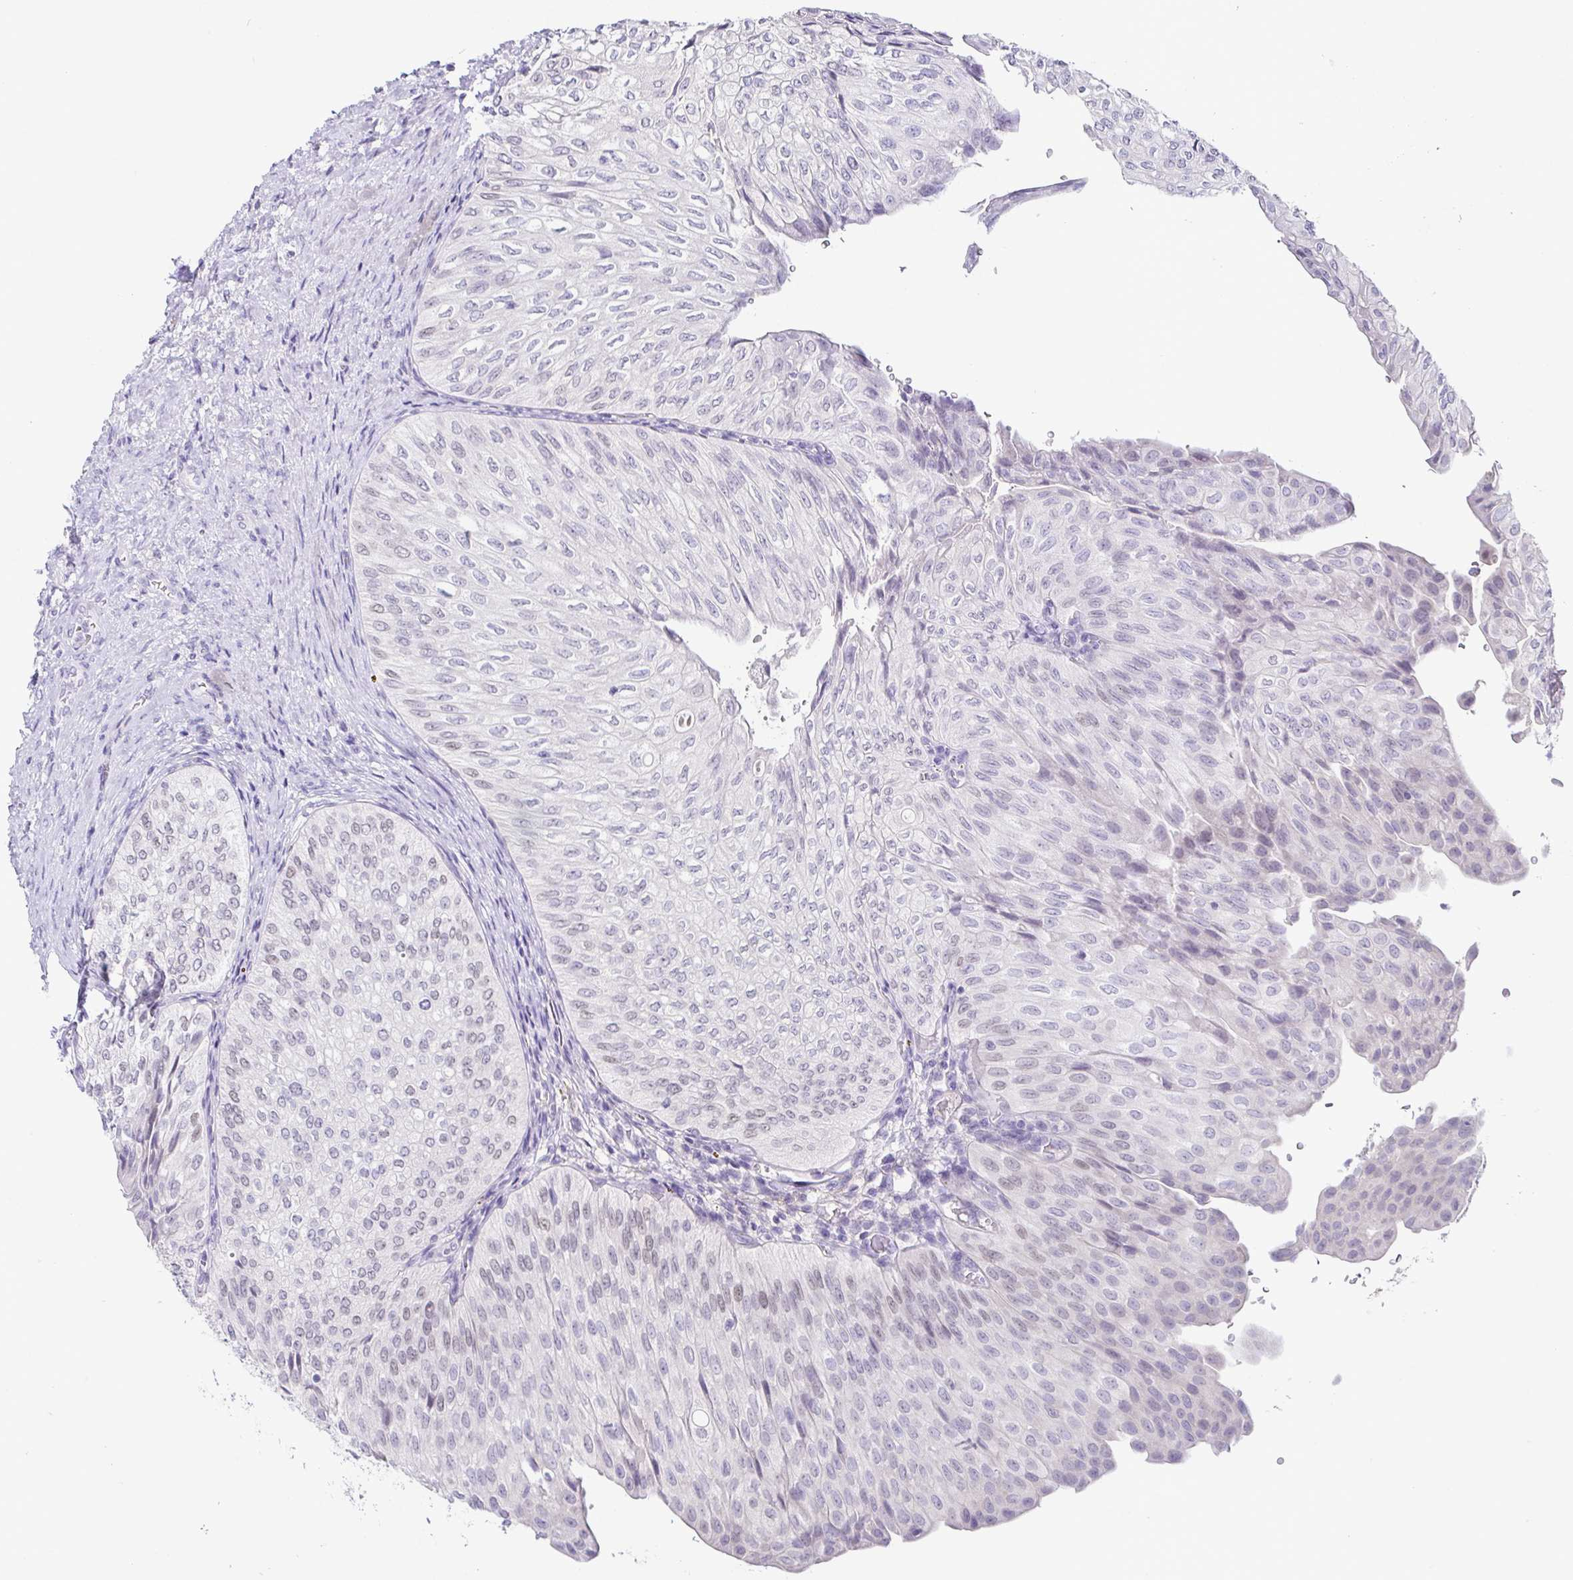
{"staining": {"intensity": "weak", "quantity": "<25%", "location": "nuclear"}, "tissue": "urothelial cancer", "cell_type": "Tumor cells", "image_type": "cancer", "snomed": [{"axis": "morphology", "description": "Urothelial carcinoma, NOS"}, {"axis": "topography", "description": "Urinary bladder"}], "caption": "This is a photomicrograph of IHC staining of urothelial cancer, which shows no staining in tumor cells. (Brightfield microscopy of DAB (3,3'-diaminobenzidine) IHC at high magnification).", "gene": "TP73", "patient": {"sex": "male", "age": 62}}